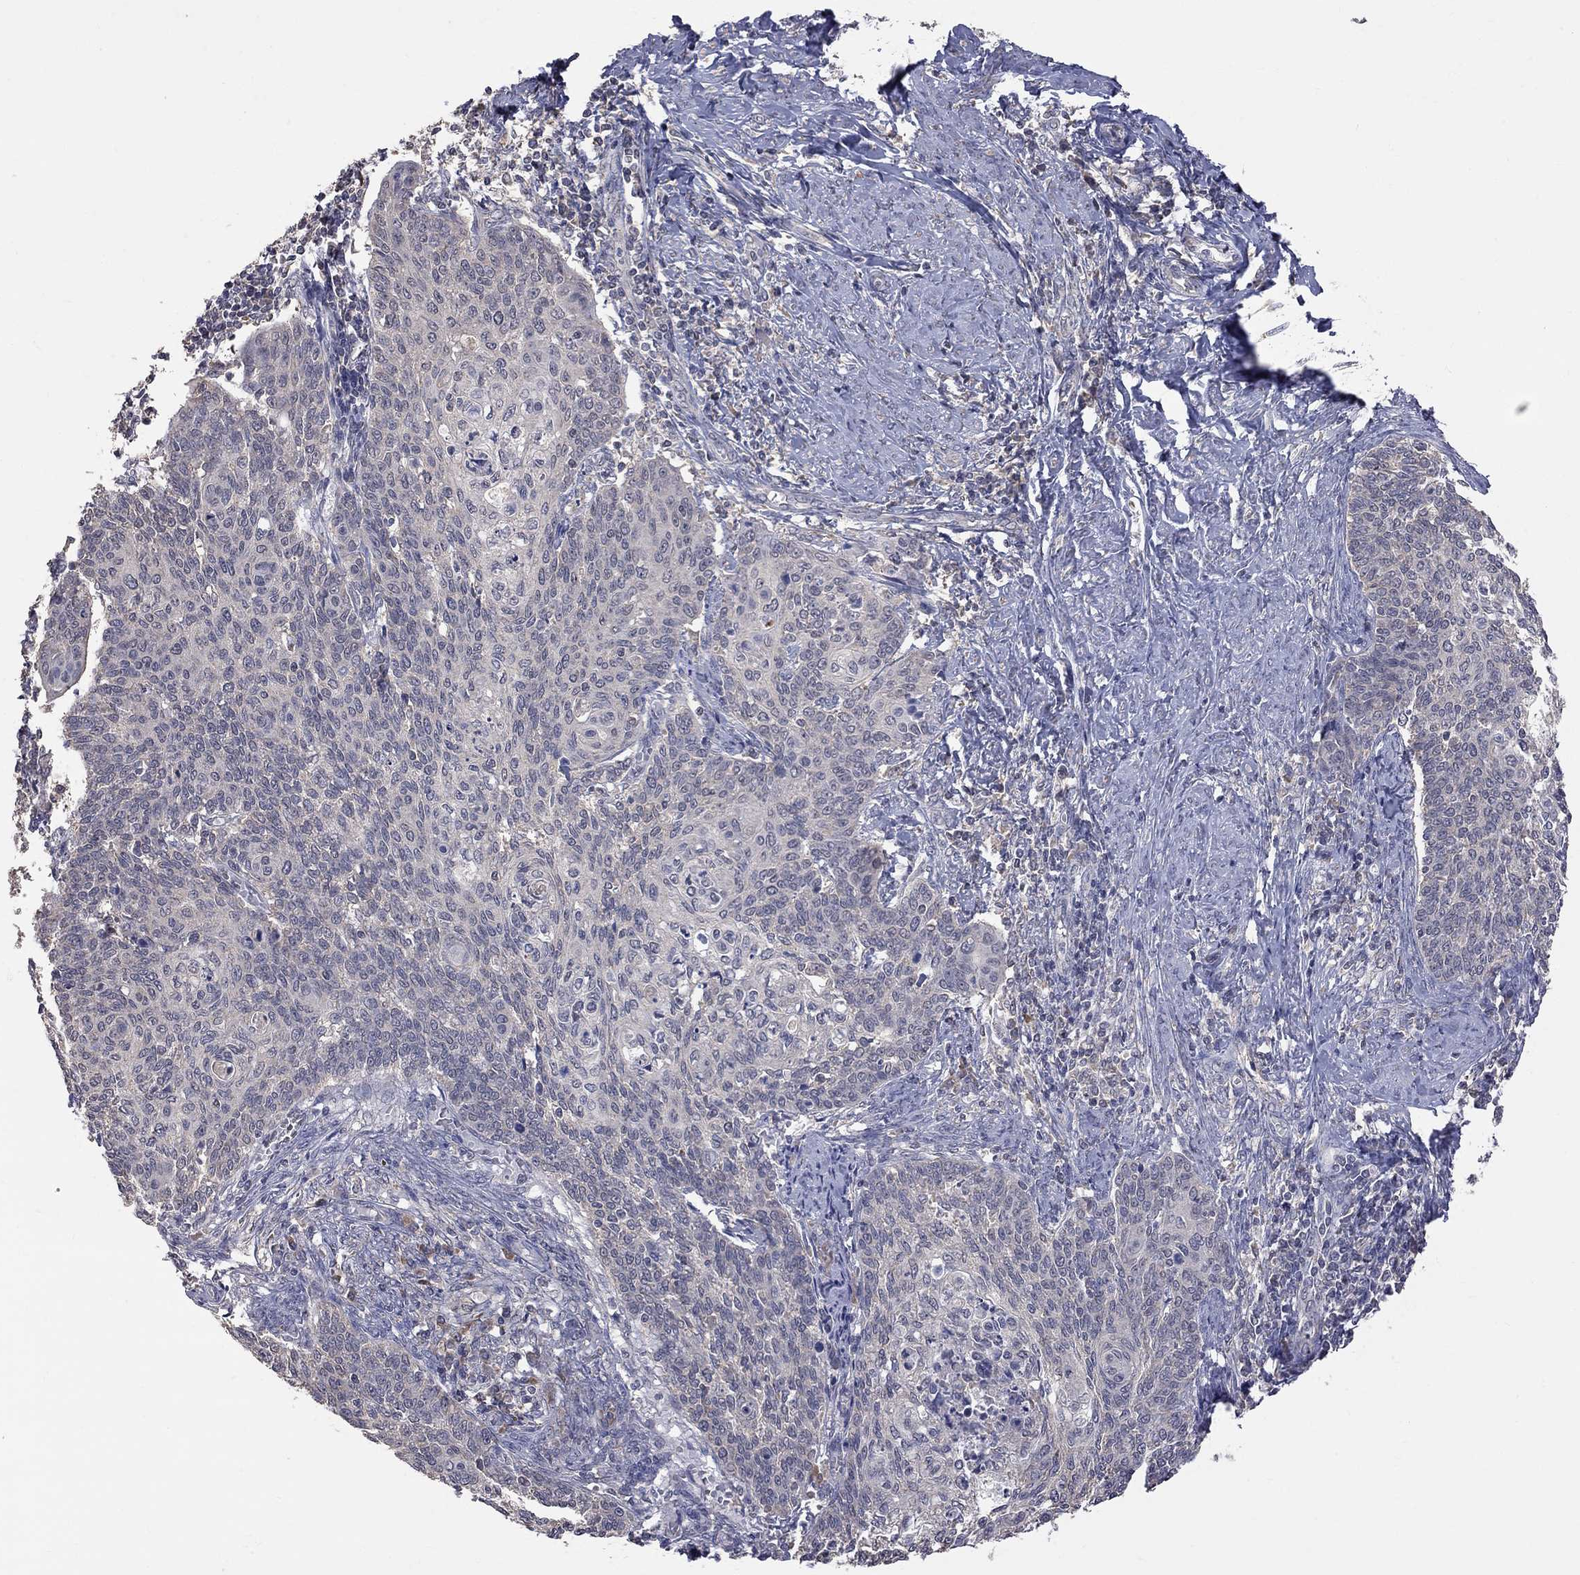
{"staining": {"intensity": "negative", "quantity": "none", "location": "none"}, "tissue": "cervical cancer", "cell_type": "Tumor cells", "image_type": "cancer", "snomed": [{"axis": "morphology", "description": "Normal tissue, NOS"}, {"axis": "morphology", "description": "Squamous cell carcinoma, NOS"}, {"axis": "topography", "description": "Cervix"}], "caption": "High power microscopy micrograph of an immunohistochemistry (IHC) micrograph of cervical cancer (squamous cell carcinoma), revealing no significant positivity in tumor cells.", "gene": "HTR6", "patient": {"sex": "female", "age": 39}}